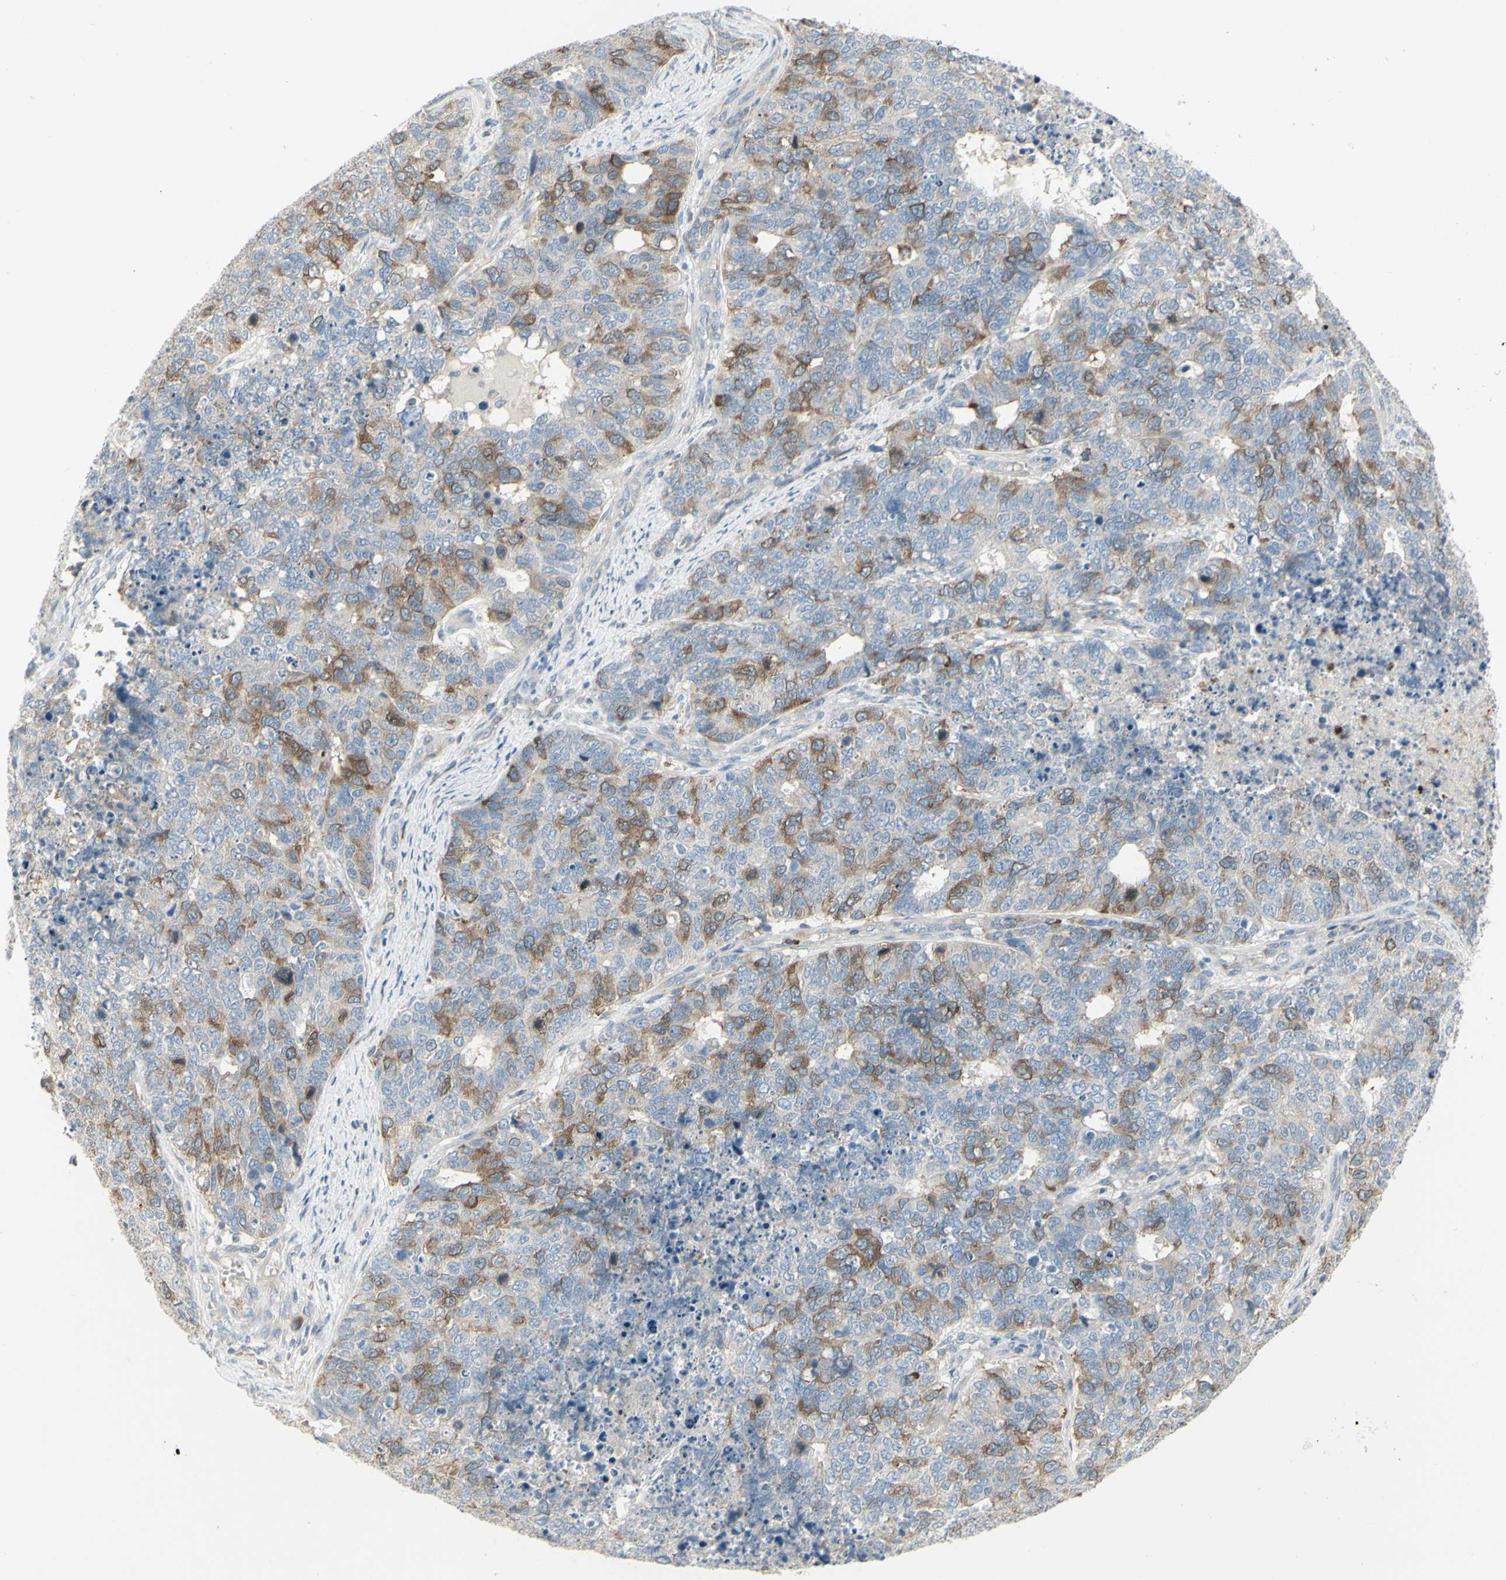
{"staining": {"intensity": "moderate", "quantity": "25%-75%", "location": "cytoplasmic/membranous"}, "tissue": "cervical cancer", "cell_type": "Tumor cells", "image_type": "cancer", "snomed": [{"axis": "morphology", "description": "Squamous cell carcinoma, NOS"}, {"axis": "topography", "description": "Cervix"}], "caption": "Moderate cytoplasmic/membranous expression is identified in about 25%-75% of tumor cells in cervical cancer (squamous cell carcinoma). The staining was performed using DAB (3,3'-diaminobenzidine) to visualize the protein expression in brown, while the nuclei were stained in blue with hematoxylin (Magnification: 20x).", "gene": "CCNB2", "patient": {"sex": "female", "age": 63}}